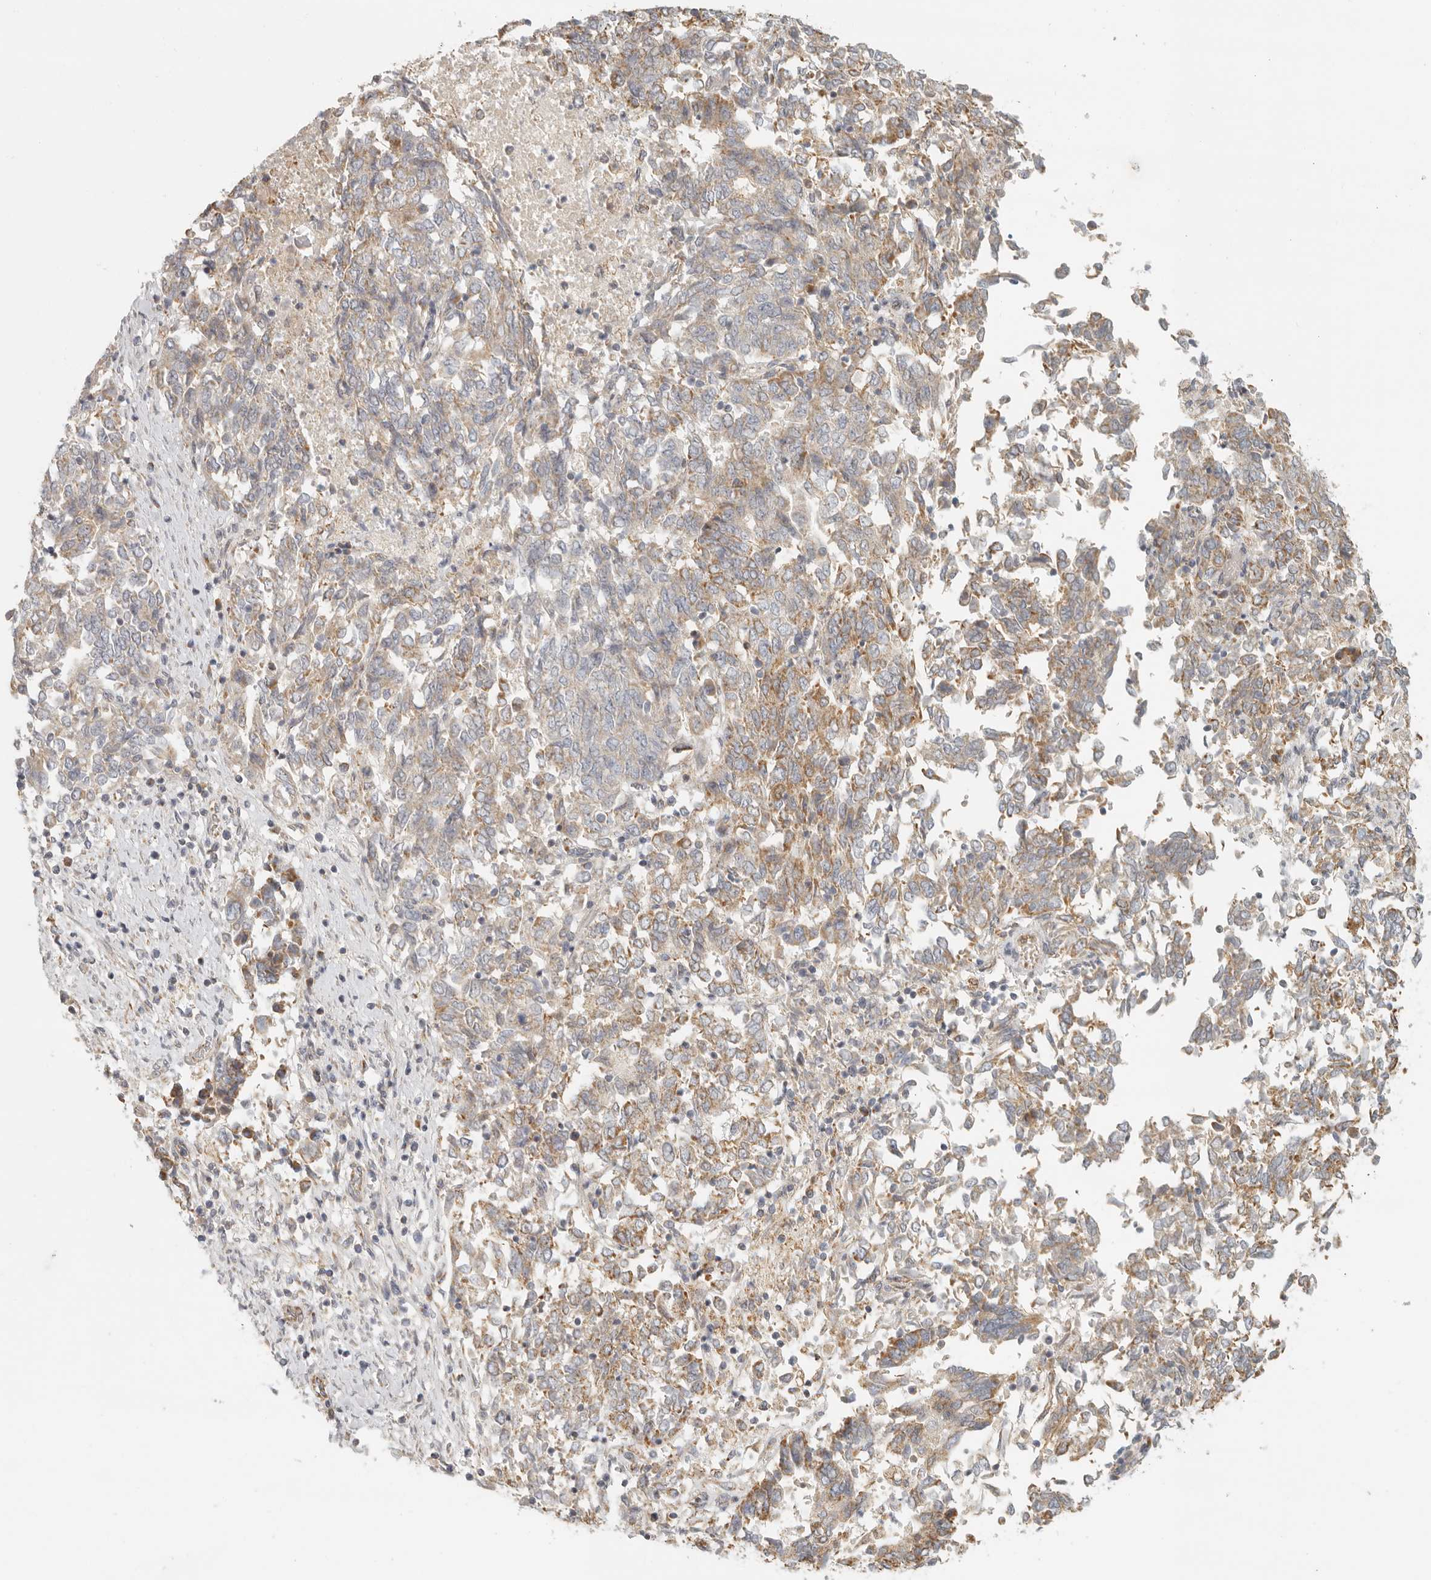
{"staining": {"intensity": "moderate", "quantity": ">75%", "location": "cytoplasmic/membranous"}, "tissue": "endometrial cancer", "cell_type": "Tumor cells", "image_type": "cancer", "snomed": [{"axis": "morphology", "description": "Adenocarcinoma, NOS"}, {"axis": "topography", "description": "Endometrium"}], "caption": "Moderate cytoplasmic/membranous staining is appreciated in approximately >75% of tumor cells in endometrial cancer (adenocarcinoma).", "gene": "KDF1", "patient": {"sex": "female", "age": 80}}